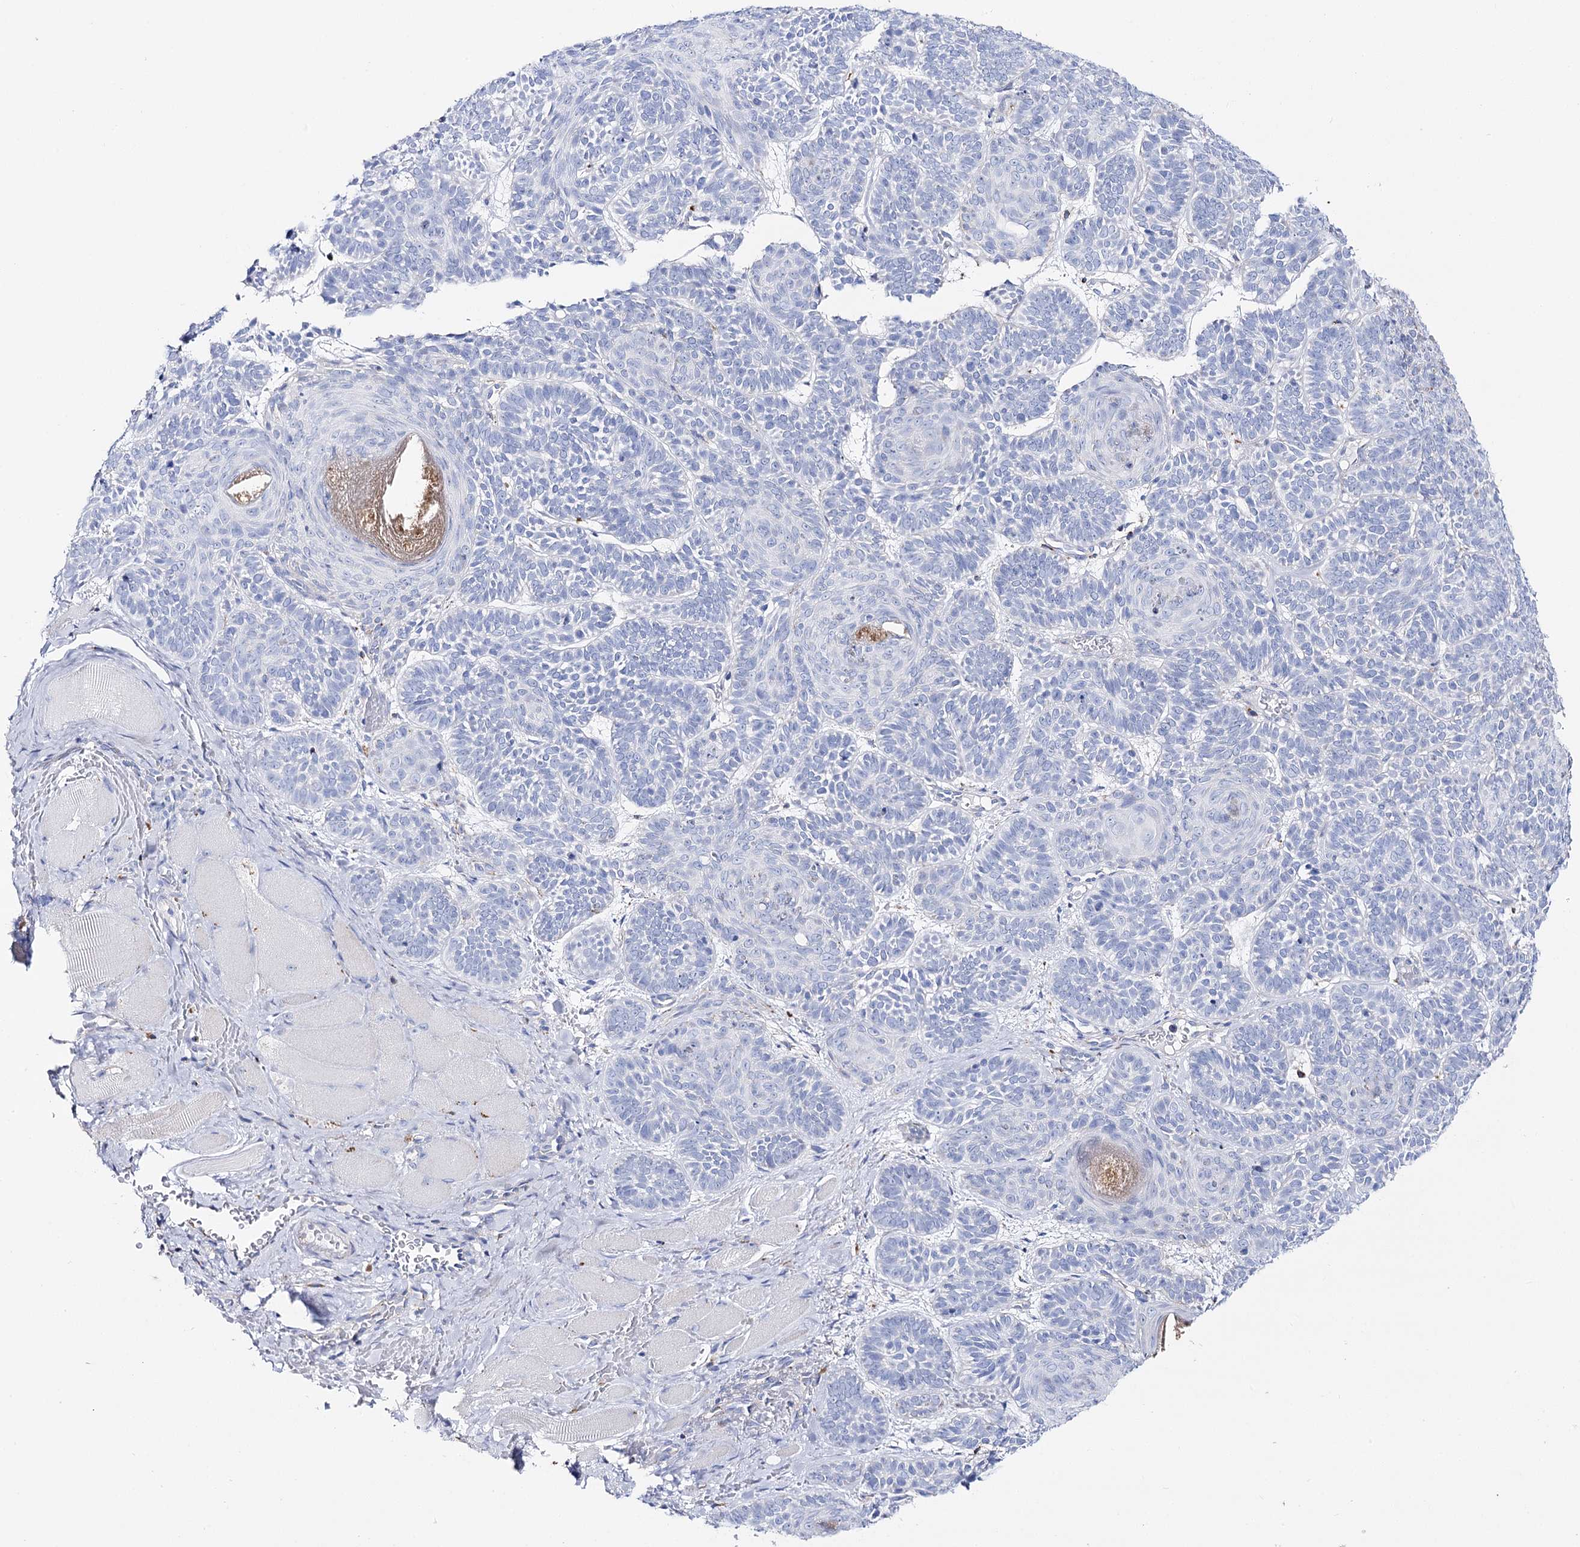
{"staining": {"intensity": "negative", "quantity": "none", "location": "none"}, "tissue": "skin cancer", "cell_type": "Tumor cells", "image_type": "cancer", "snomed": [{"axis": "morphology", "description": "Basal cell carcinoma"}, {"axis": "topography", "description": "Skin"}], "caption": "Basal cell carcinoma (skin) was stained to show a protein in brown. There is no significant staining in tumor cells.", "gene": "SLC3A1", "patient": {"sex": "male", "age": 85}}